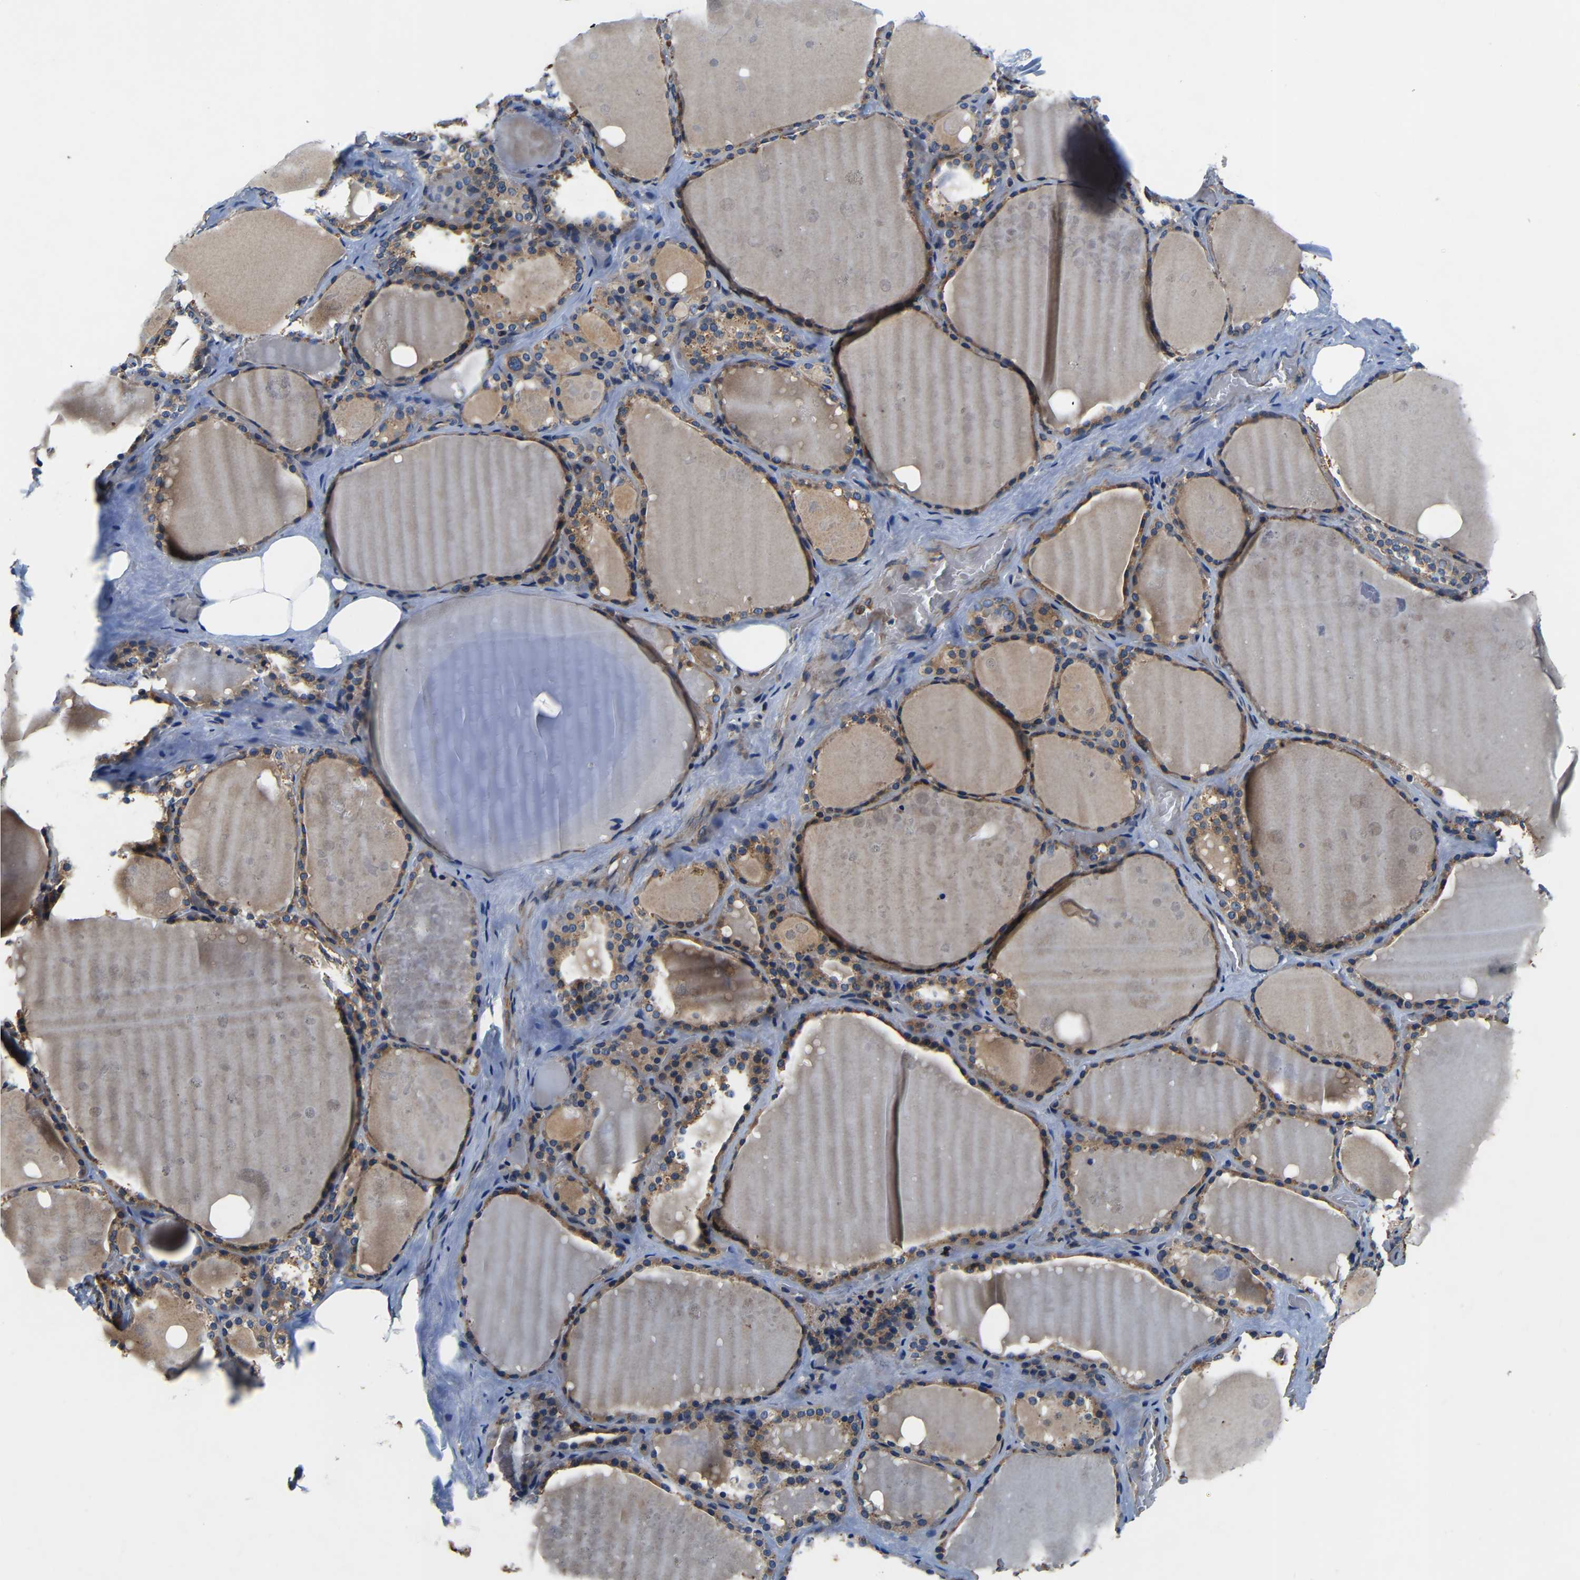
{"staining": {"intensity": "moderate", "quantity": ">75%", "location": "cytoplasmic/membranous"}, "tissue": "thyroid gland", "cell_type": "Glandular cells", "image_type": "normal", "snomed": [{"axis": "morphology", "description": "Normal tissue, NOS"}, {"axis": "topography", "description": "Thyroid gland"}], "caption": "Glandular cells display medium levels of moderate cytoplasmic/membranous positivity in approximately >75% of cells in unremarkable human thyroid gland. (Brightfield microscopy of DAB IHC at high magnification).", "gene": "CNR2", "patient": {"sex": "male", "age": 61}}